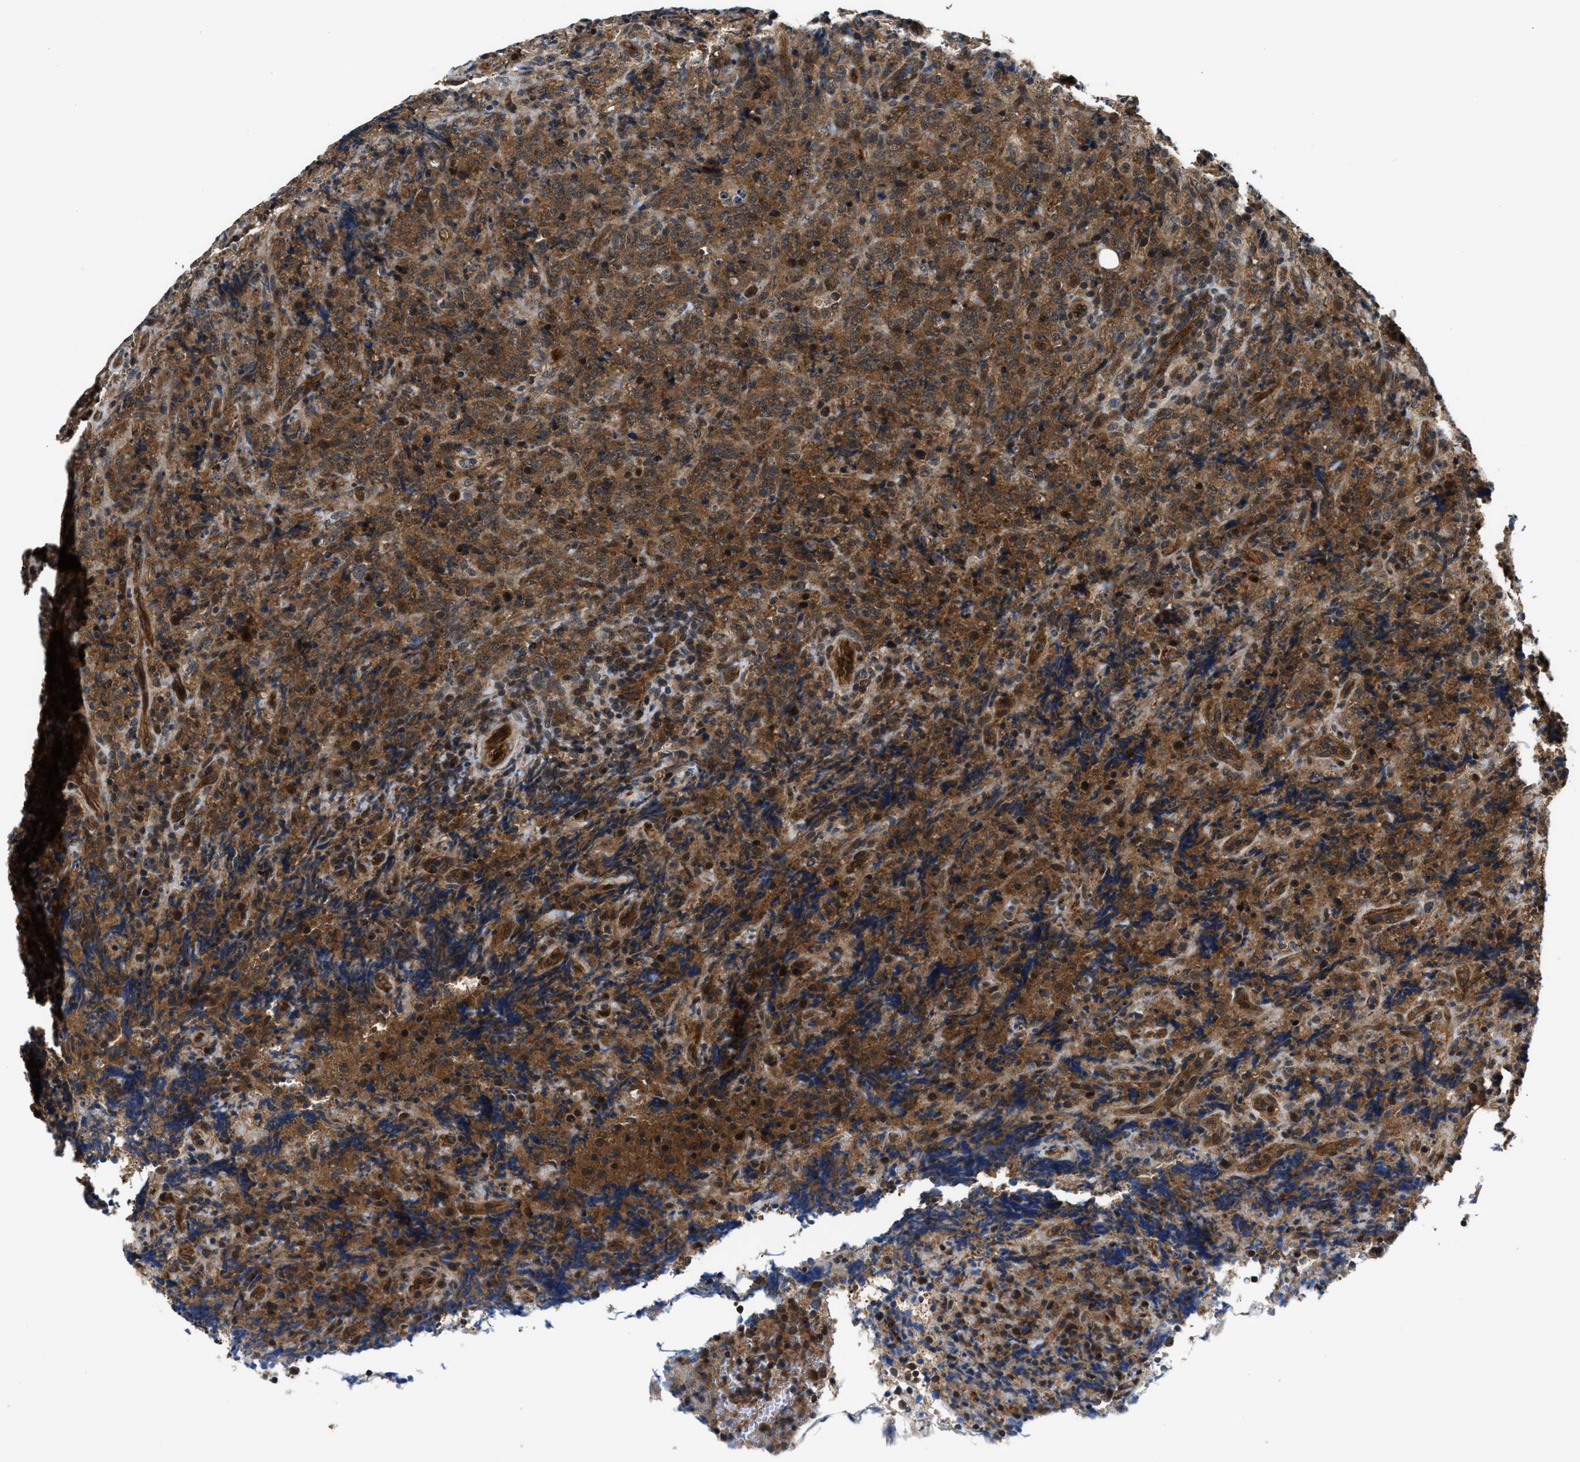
{"staining": {"intensity": "moderate", "quantity": ">75%", "location": "cytoplasmic/membranous"}, "tissue": "lymphoma", "cell_type": "Tumor cells", "image_type": "cancer", "snomed": [{"axis": "morphology", "description": "Malignant lymphoma, non-Hodgkin's type, High grade"}, {"axis": "topography", "description": "Tonsil"}], "caption": "Human malignant lymphoma, non-Hodgkin's type (high-grade) stained with a protein marker exhibits moderate staining in tumor cells.", "gene": "COPS2", "patient": {"sex": "female", "age": 36}}